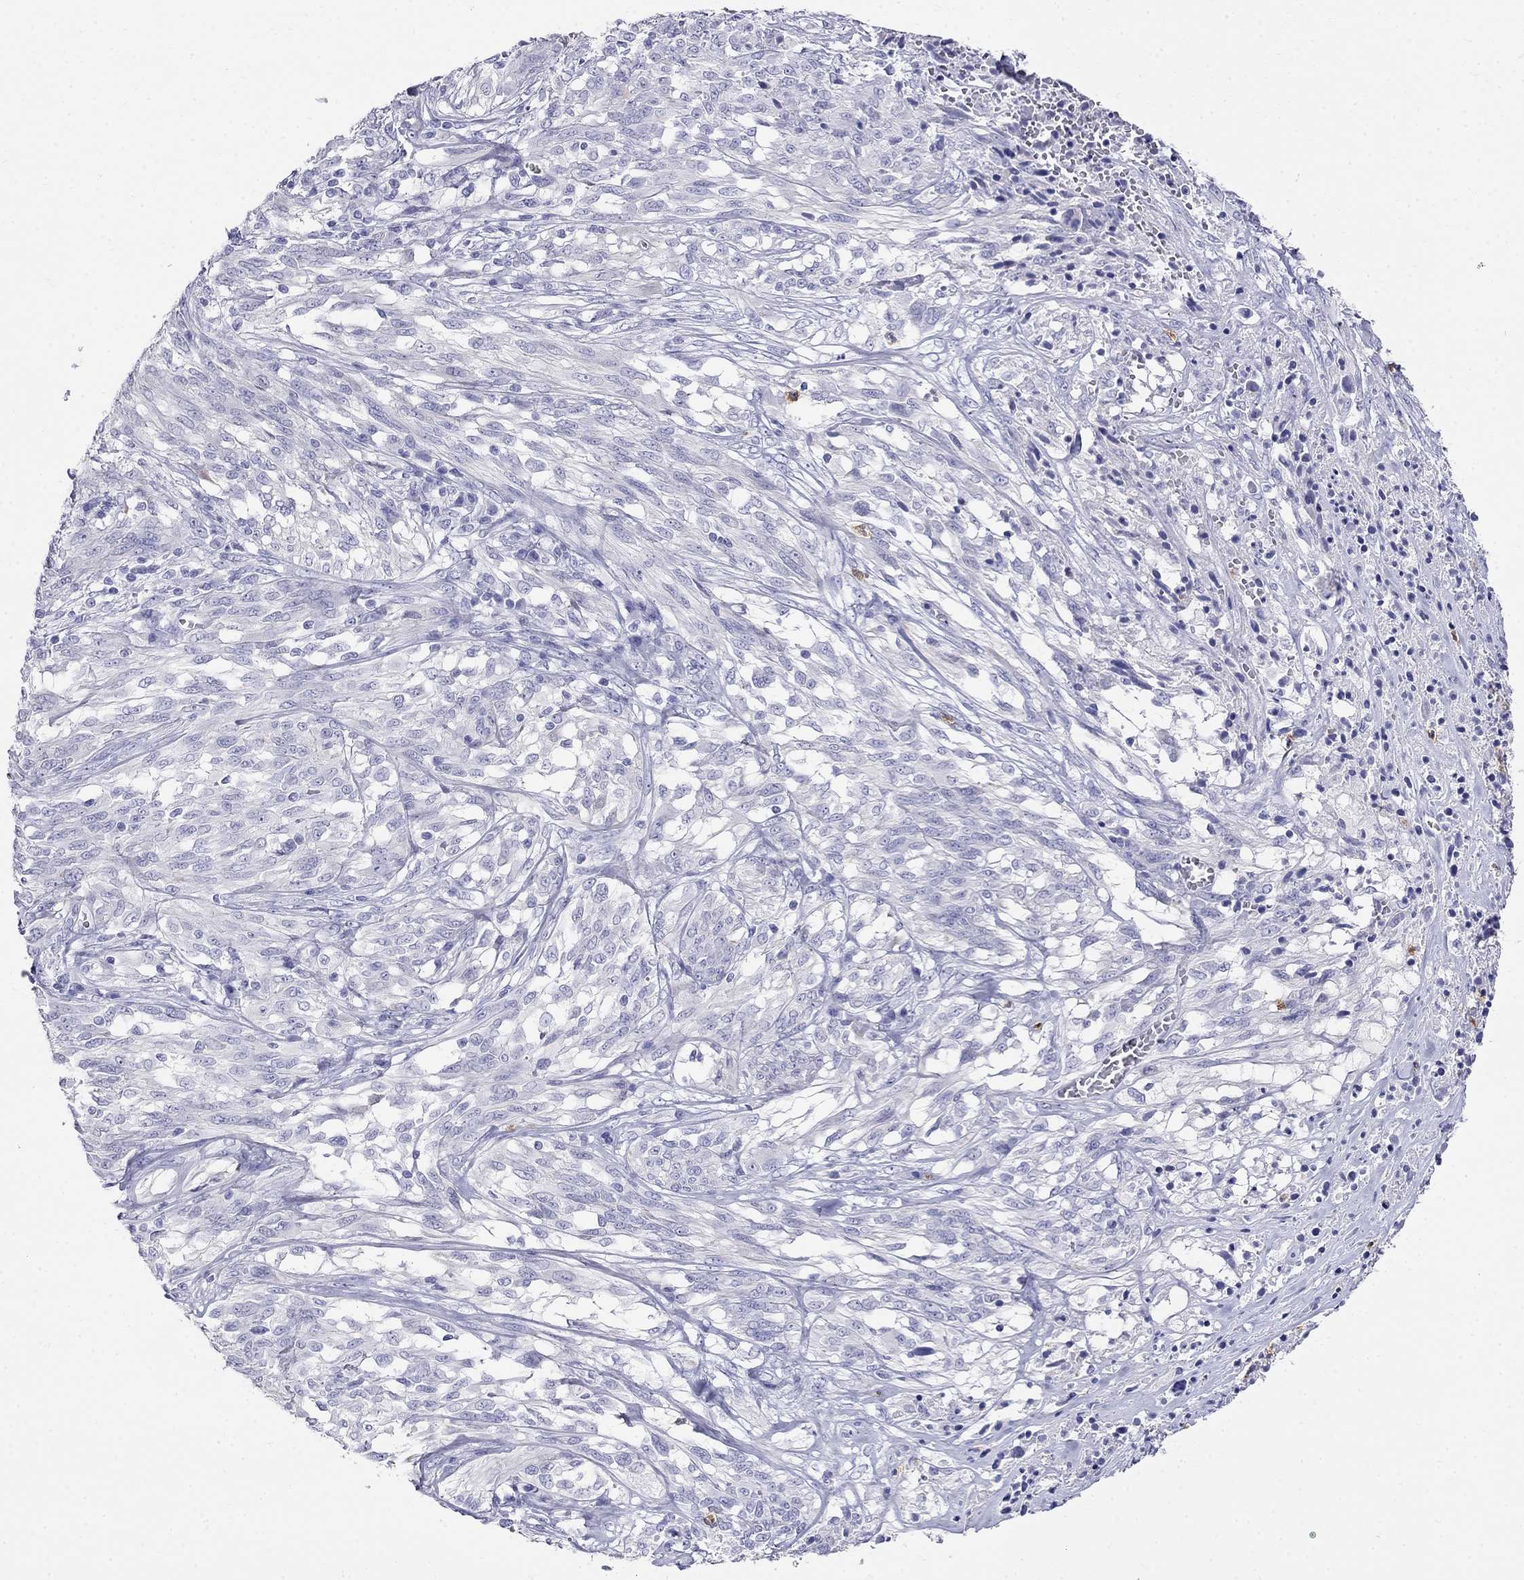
{"staining": {"intensity": "negative", "quantity": "none", "location": "none"}, "tissue": "melanoma", "cell_type": "Tumor cells", "image_type": "cancer", "snomed": [{"axis": "morphology", "description": "Malignant melanoma, NOS"}, {"axis": "topography", "description": "Skin"}], "caption": "Immunohistochemistry (IHC) micrograph of neoplastic tissue: human malignant melanoma stained with DAB exhibits no significant protein staining in tumor cells.", "gene": "PPP1R36", "patient": {"sex": "female", "age": 91}}